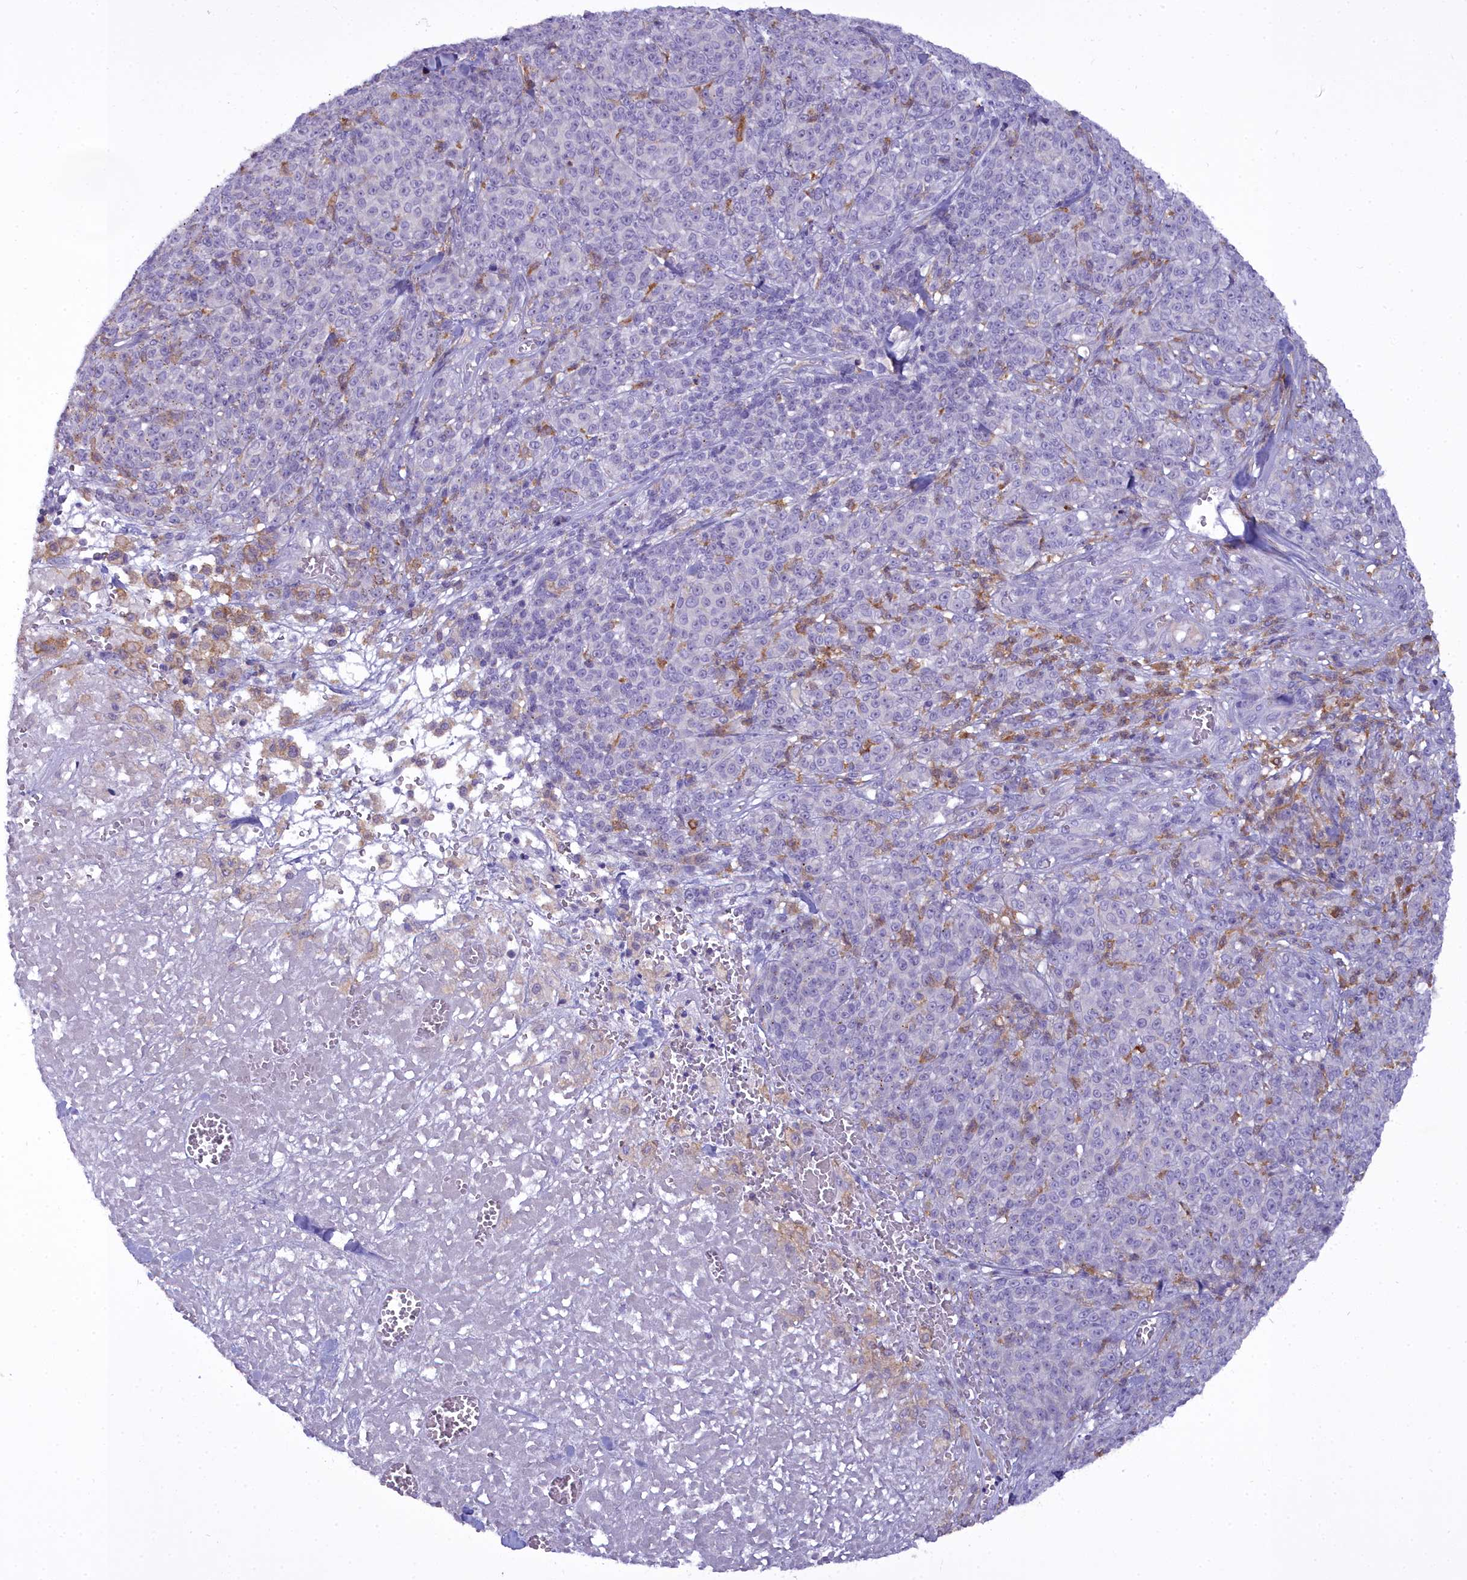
{"staining": {"intensity": "negative", "quantity": "none", "location": "none"}, "tissue": "melanoma", "cell_type": "Tumor cells", "image_type": "cancer", "snomed": [{"axis": "morphology", "description": "Normal tissue, NOS"}, {"axis": "morphology", "description": "Malignant melanoma, NOS"}, {"axis": "topography", "description": "Skin"}], "caption": "This image is of melanoma stained with immunohistochemistry to label a protein in brown with the nuclei are counter-stained blue. There is no staining in tumor cells.", "gene": "BLNK", "patient": {"sex": "female", "age": 34}}